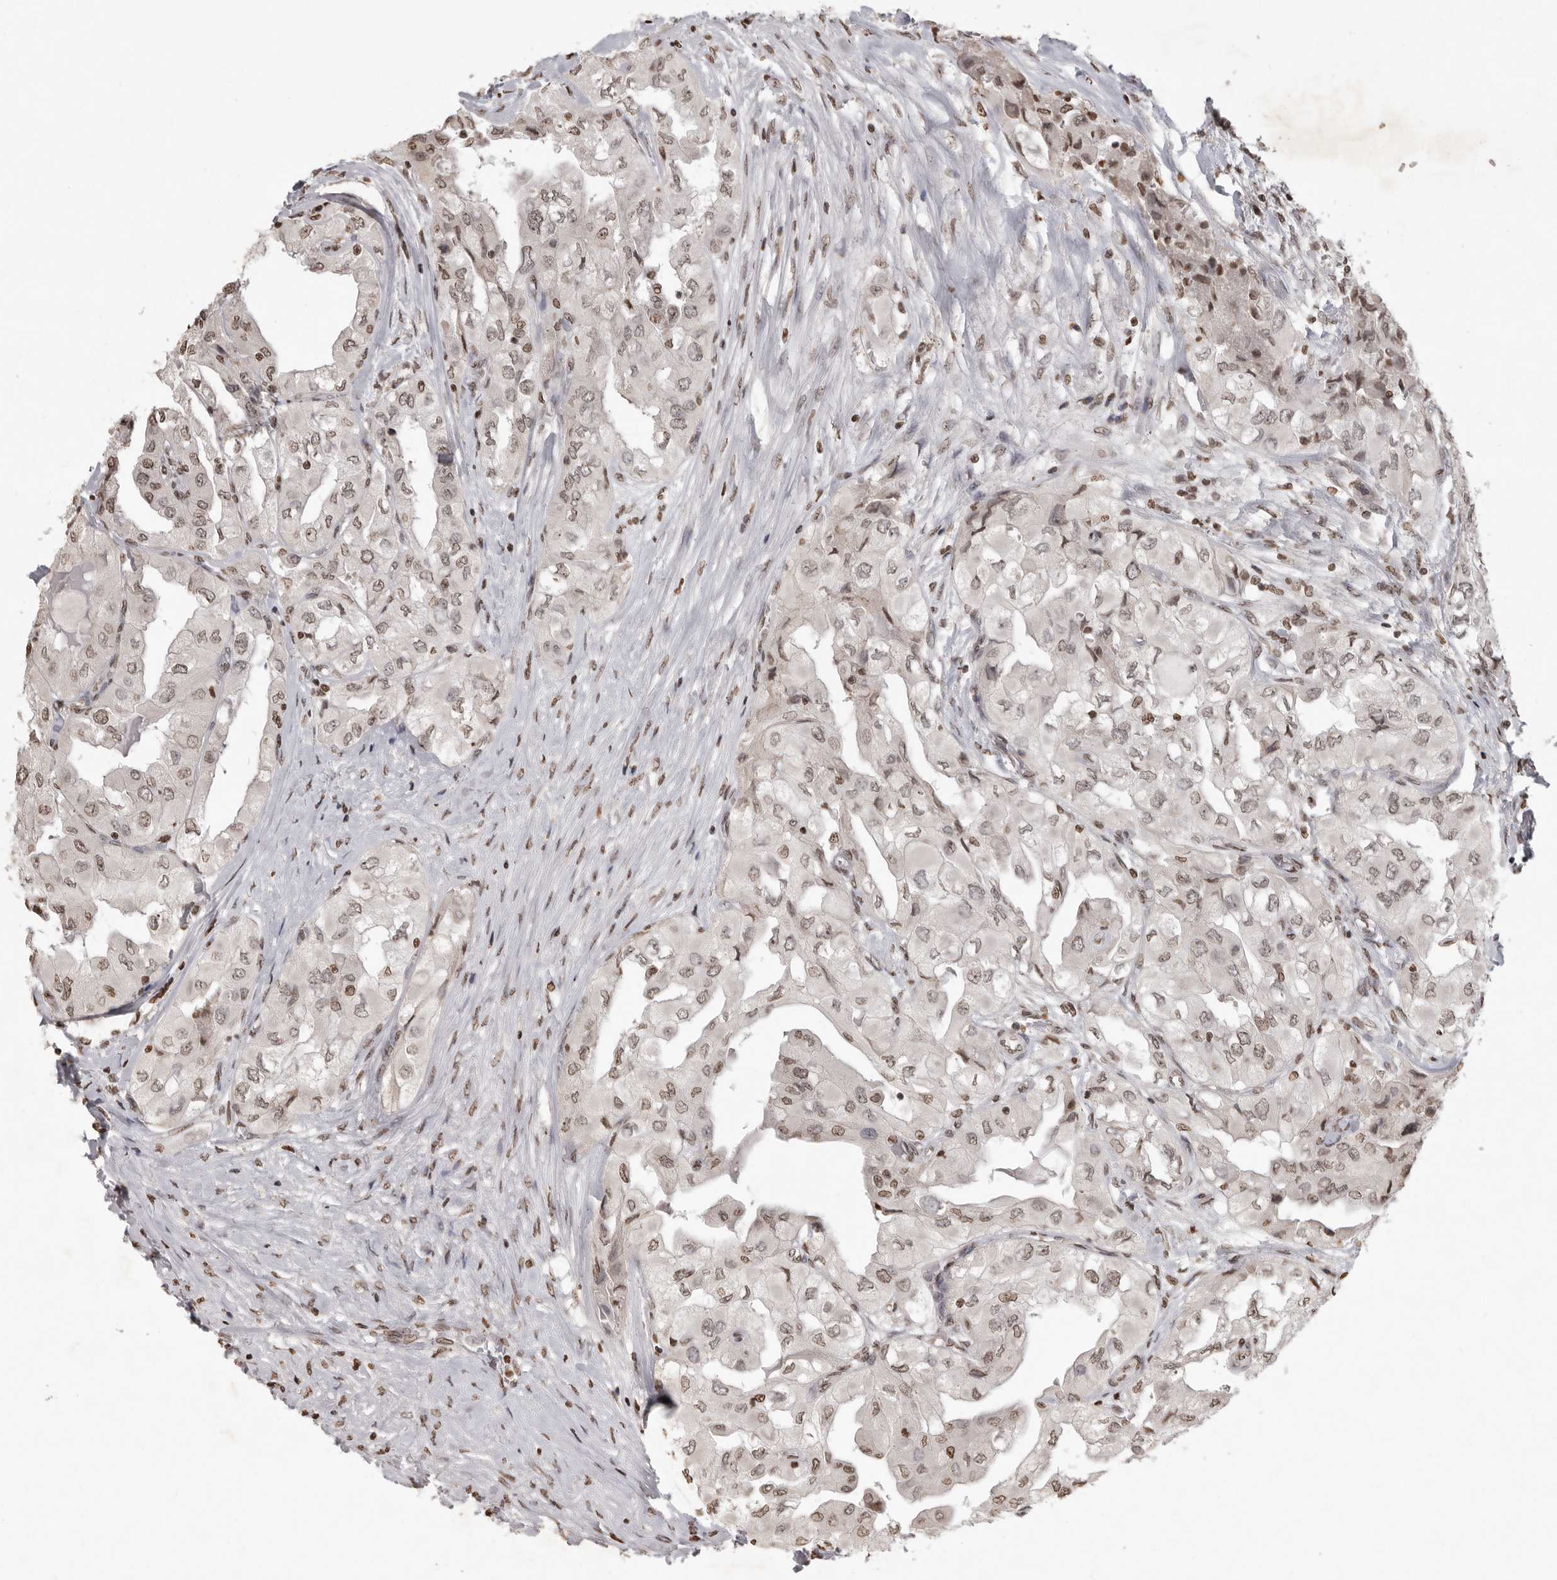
{"staining": {"intensity": "weak", "quantity": ">75%", "location": "nuclear"}, "tissue": "thyroid cancer", "cell_type": "Tumor cells", "image_type": "cancer", "snomed": [{"axis": "morphology", "description": "Papillary adenocarcinoma, NOS"}, {"axis": "topography", "description": "Thyroid gland"}], "caption": "Protein expression analysis of human papillary adenocarcinoma (thyroid) reveals weak nuclear staining in approximately >75% of tumor cells.", "gene": "WDR45", "patient": {"sex": "female", "age": 59}}